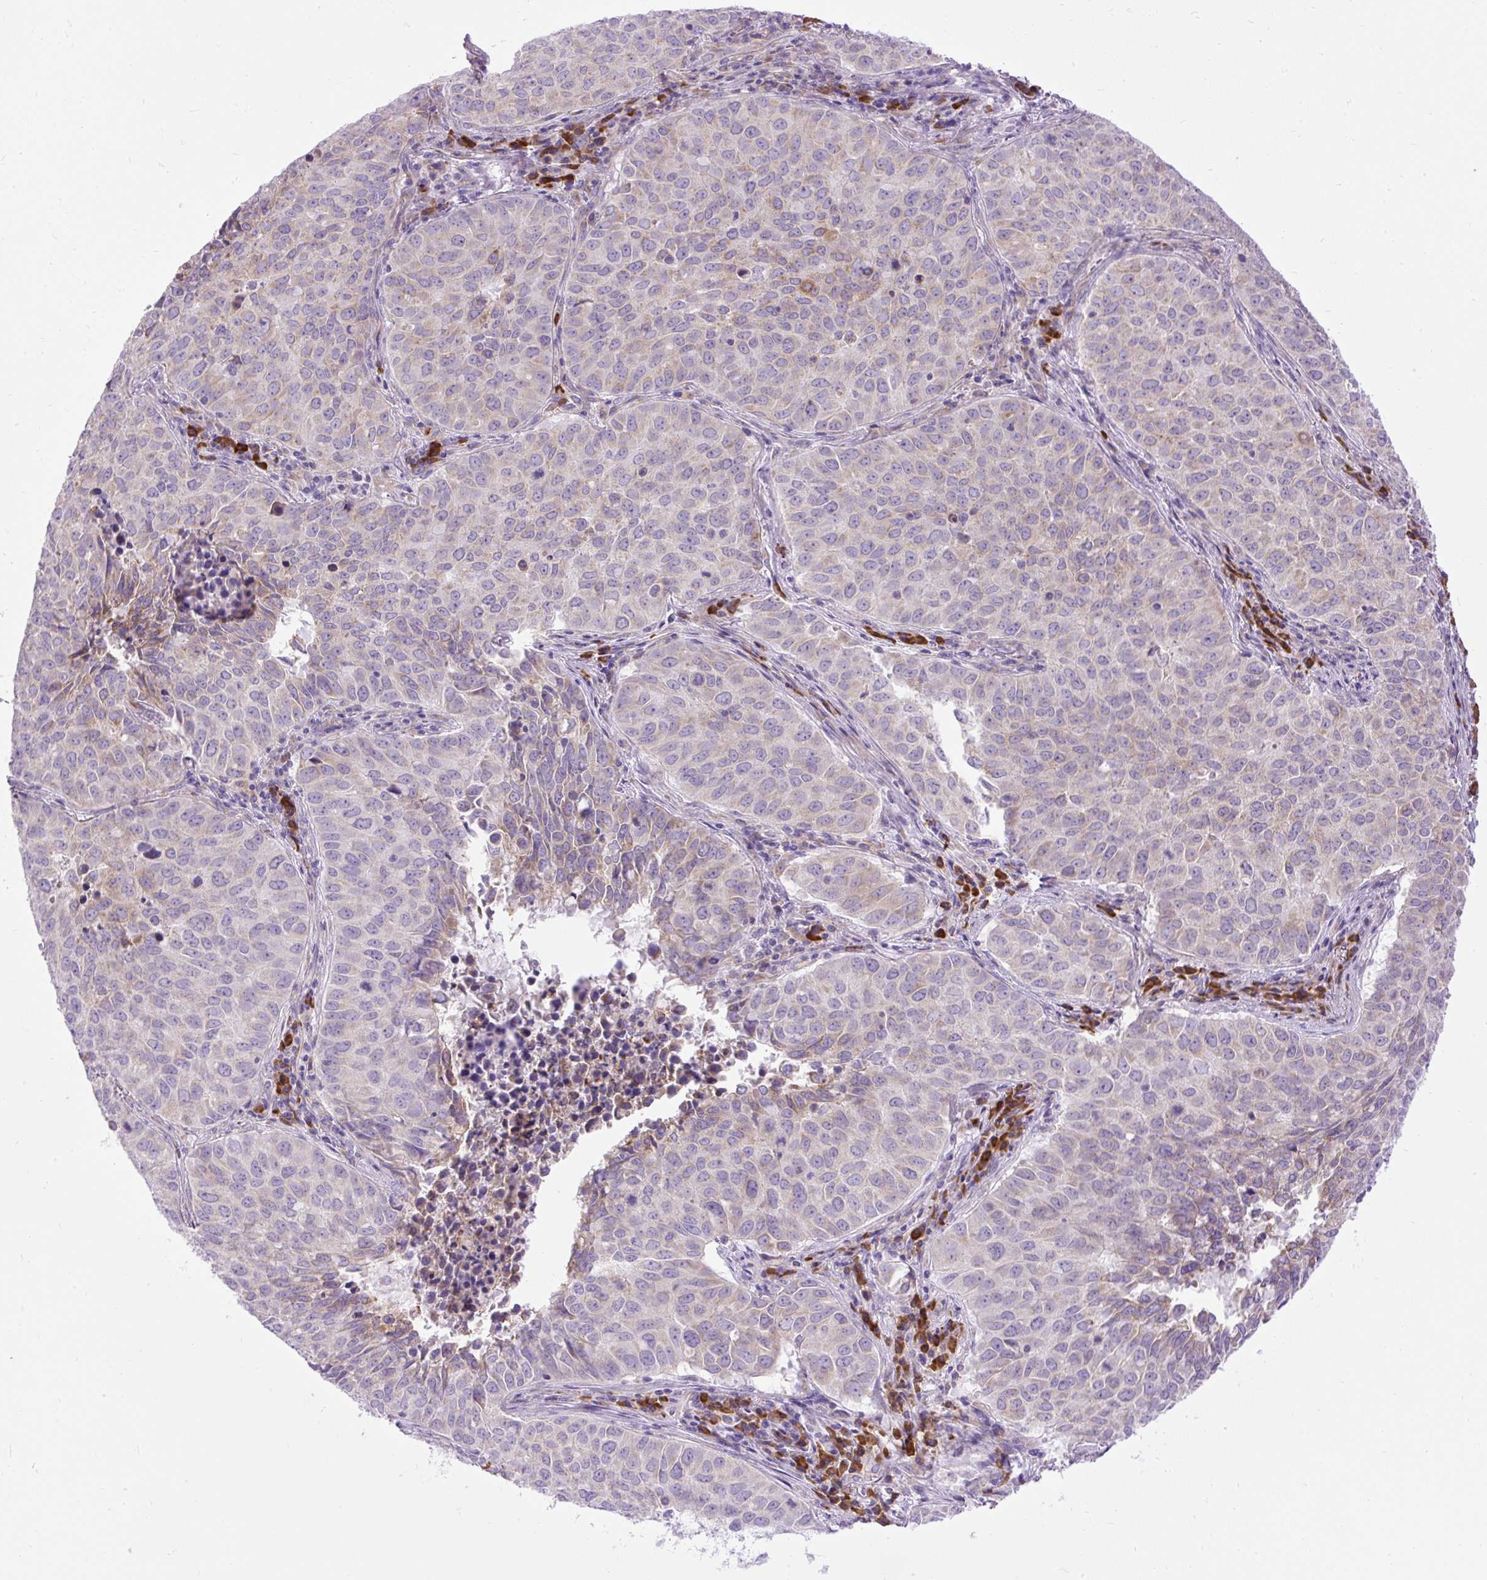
{"staining": {"intensity": "moderate", "quantity": "<25%", "location": "cytoplasmic/membranous"}, "tissue": "lung cancer", "cell_type": "Tumor cells", "image_type": "cancer", "snomed": [{"axis": "morphology", "description": "Adenocarcinoma, NOS"}, {"axis": "topography", "description": "Lung"}], "caption": "Immunohistochemical staining of adenocarcinoma (lung) exhibits moderate cytoplasmic/membranous protein expression in about <25% of tumor cells. The staining was performed using DAB, with brown indicating positive protein expression. Nuclei are stained blue with hematoxylin.", "gene": "SYBU", "patient": {"sex": "female", "age": 50}}